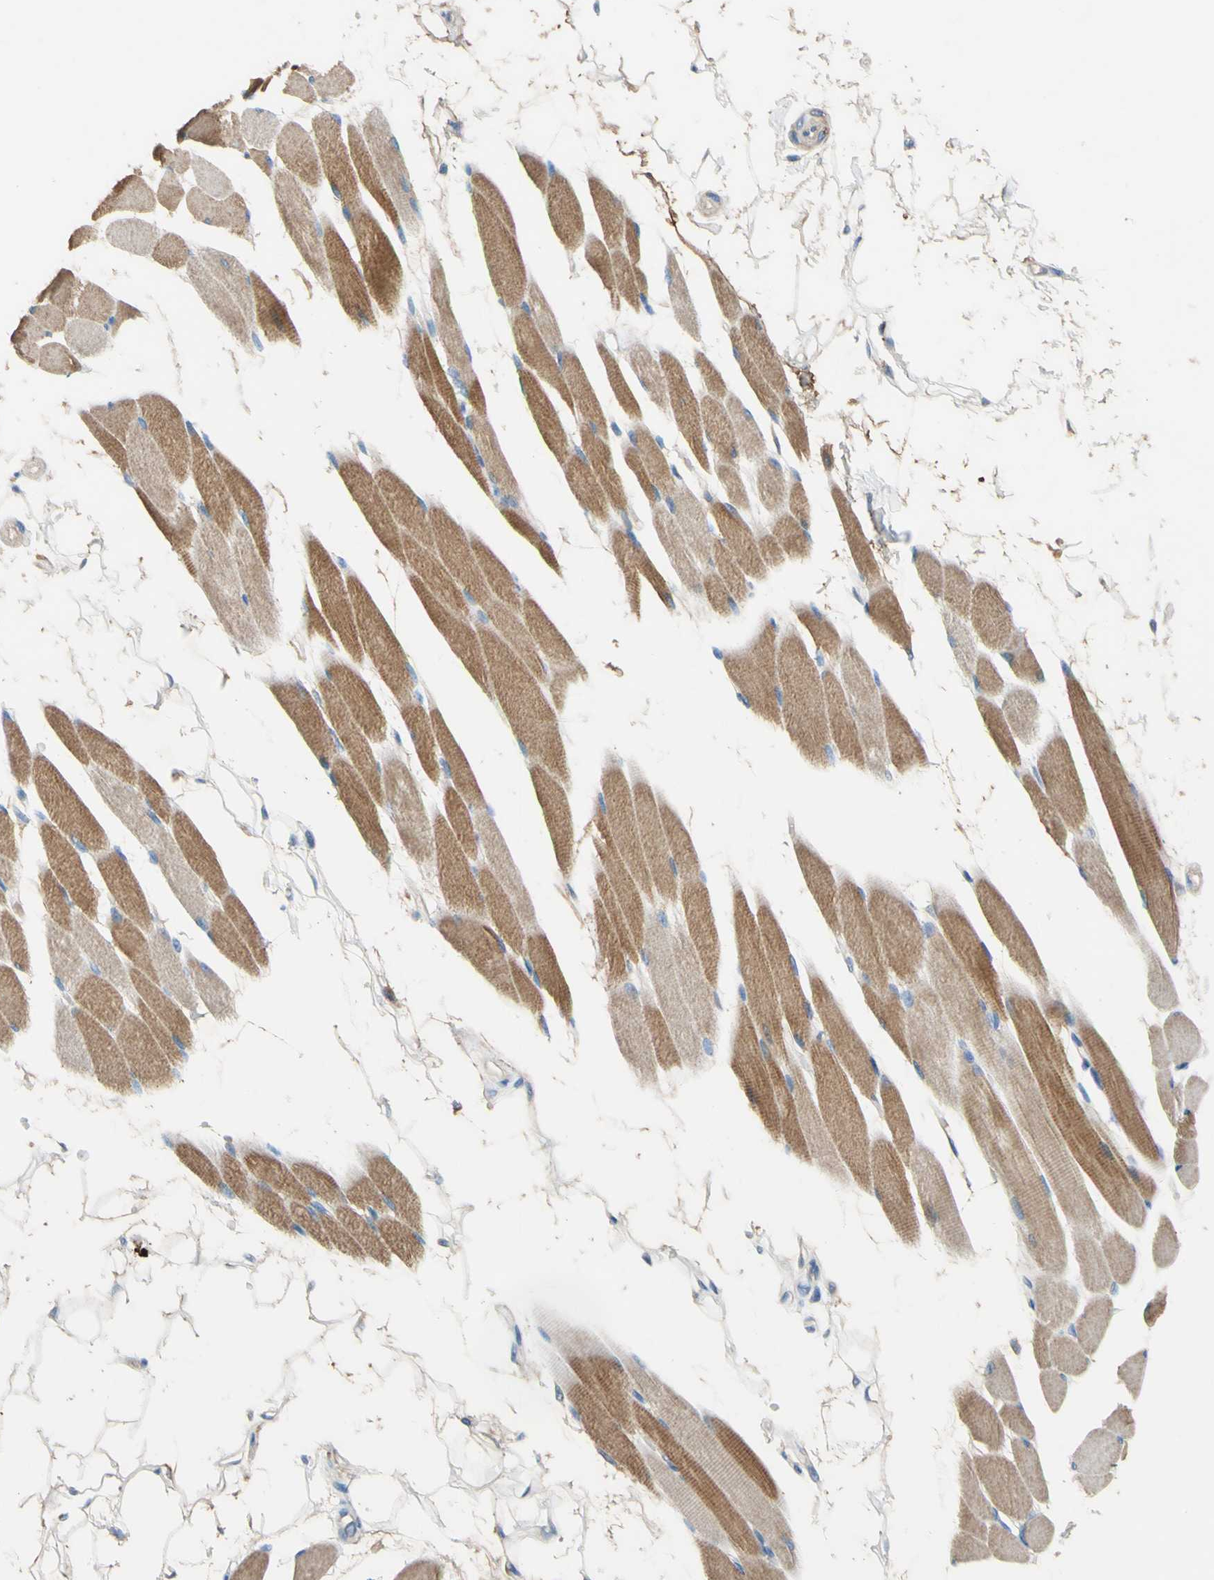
{"staining": {"intensity": "moderate", "quantity": ">75%", "location": "cytoplasmic/membranous"}, "tissue": "skeletal muscle", "cell_type": "Myocytes", "image_type": "normal", "snomed": [{"axis": "morphology", "description": "Normal tissue, NOS"}, {"axis": "topography", "description": "Skeletal muscle"}, {"axis": "topography", "description": "Oral tissue"}, {"axis": "topography", "description": "Peripheral nerve tissue"}], "caption": "Protein expression analysis of benign skeletal muscle demonstrates moderate cytoplasmic/membranous positivity in approximately >75% of myocytes. (DAB (3,3'-diaminobenzidine) IHC with brightfield microscopy, high magnification).", "gene": "DKK3", "patient": {"sex": "female", "age": 84}}